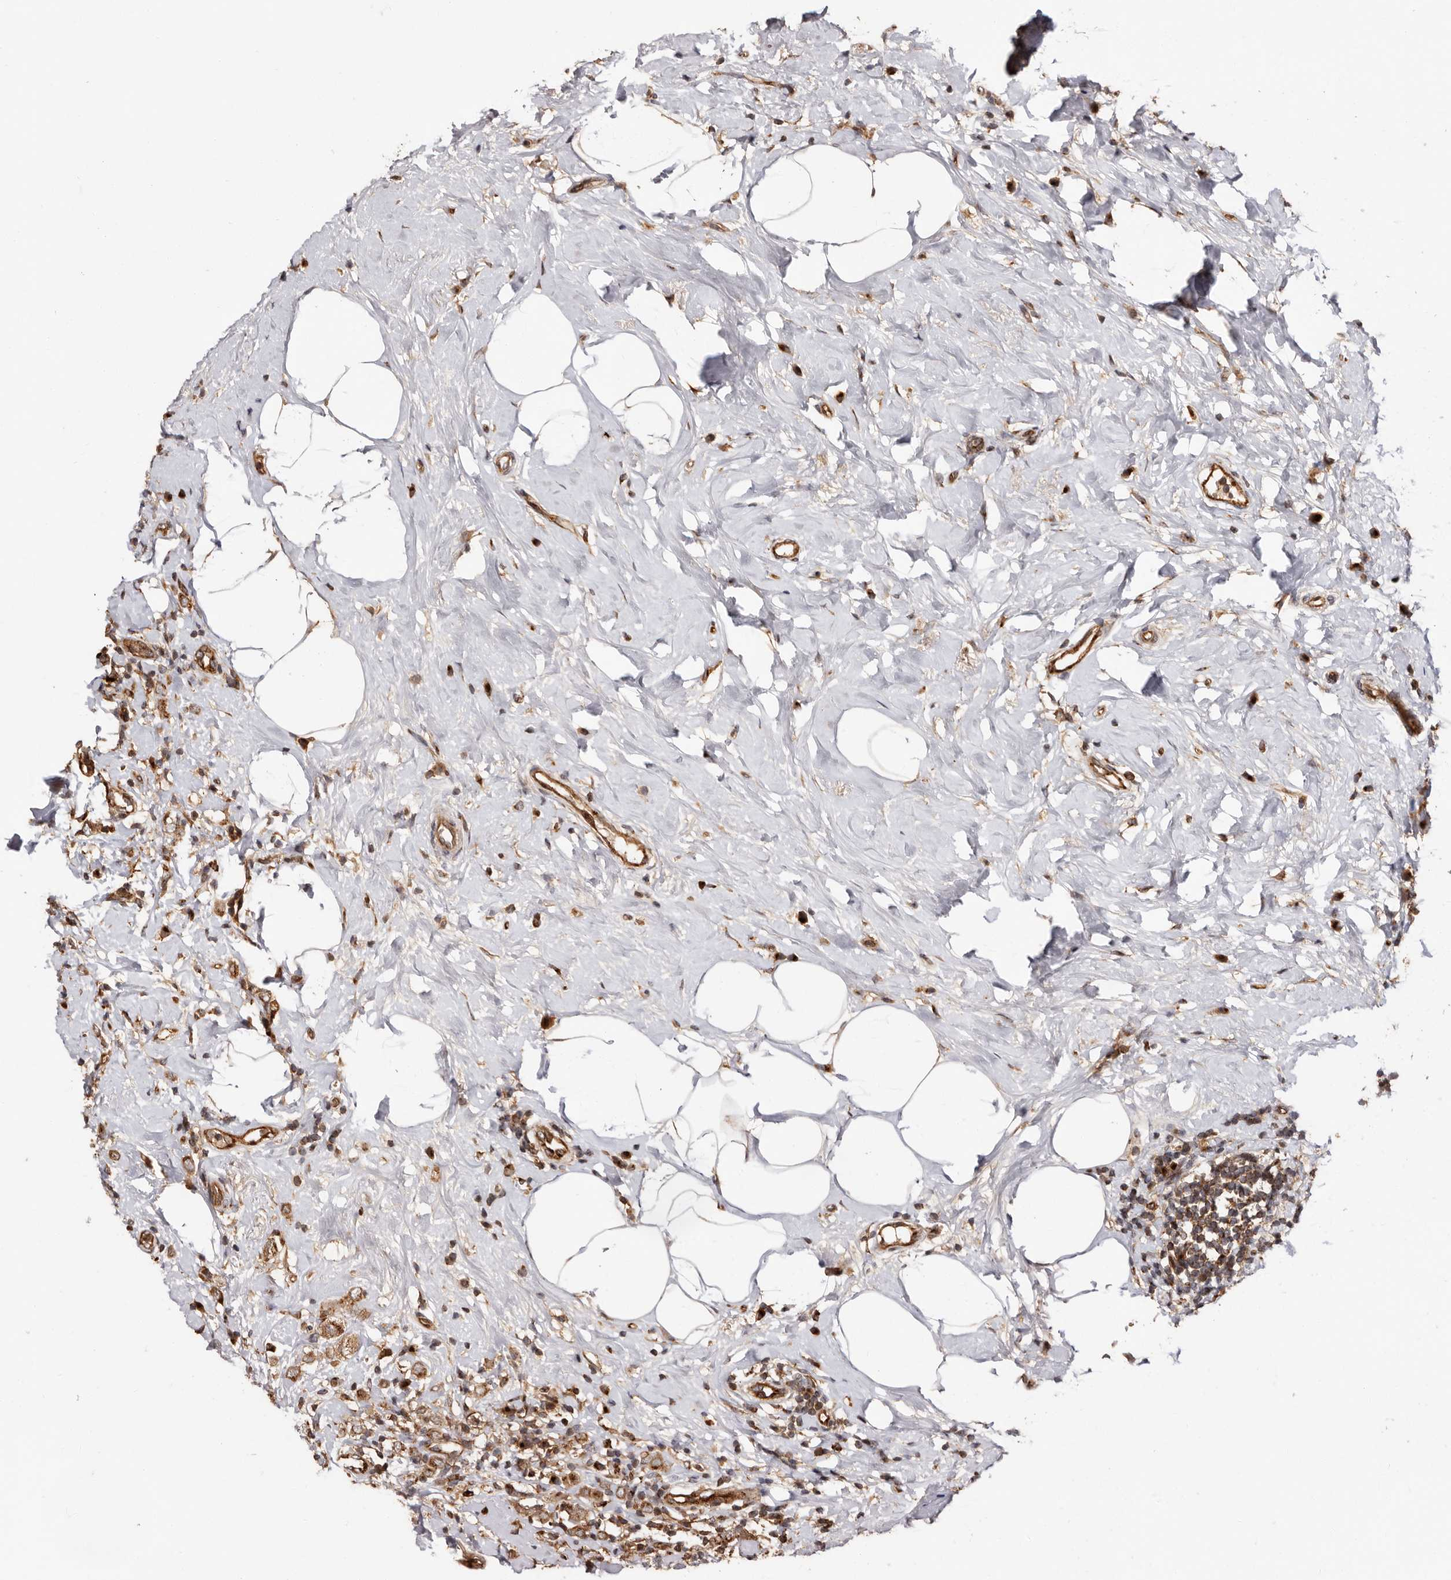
{"staining": {"intensity": "strong", "quantity": ">75%", "location": "cytoplasmic/membranous"}, "tissue": "breast cancer", "cell_type": "Tumor cells", "image_type": "cancer", "snomed": [{"axis": "morphology", "description": "Lobular carcinoma"}, {"axis": "topography", "description": "Breast"}], "caption": "Immunohistochemical staining of human breast lobular carcinoma displays strong cytoplasmic/membranous protein positivity in about >75% of tumor cells.", "gene": "GPR27", "patient": {"sex": "female", "age": 47}}